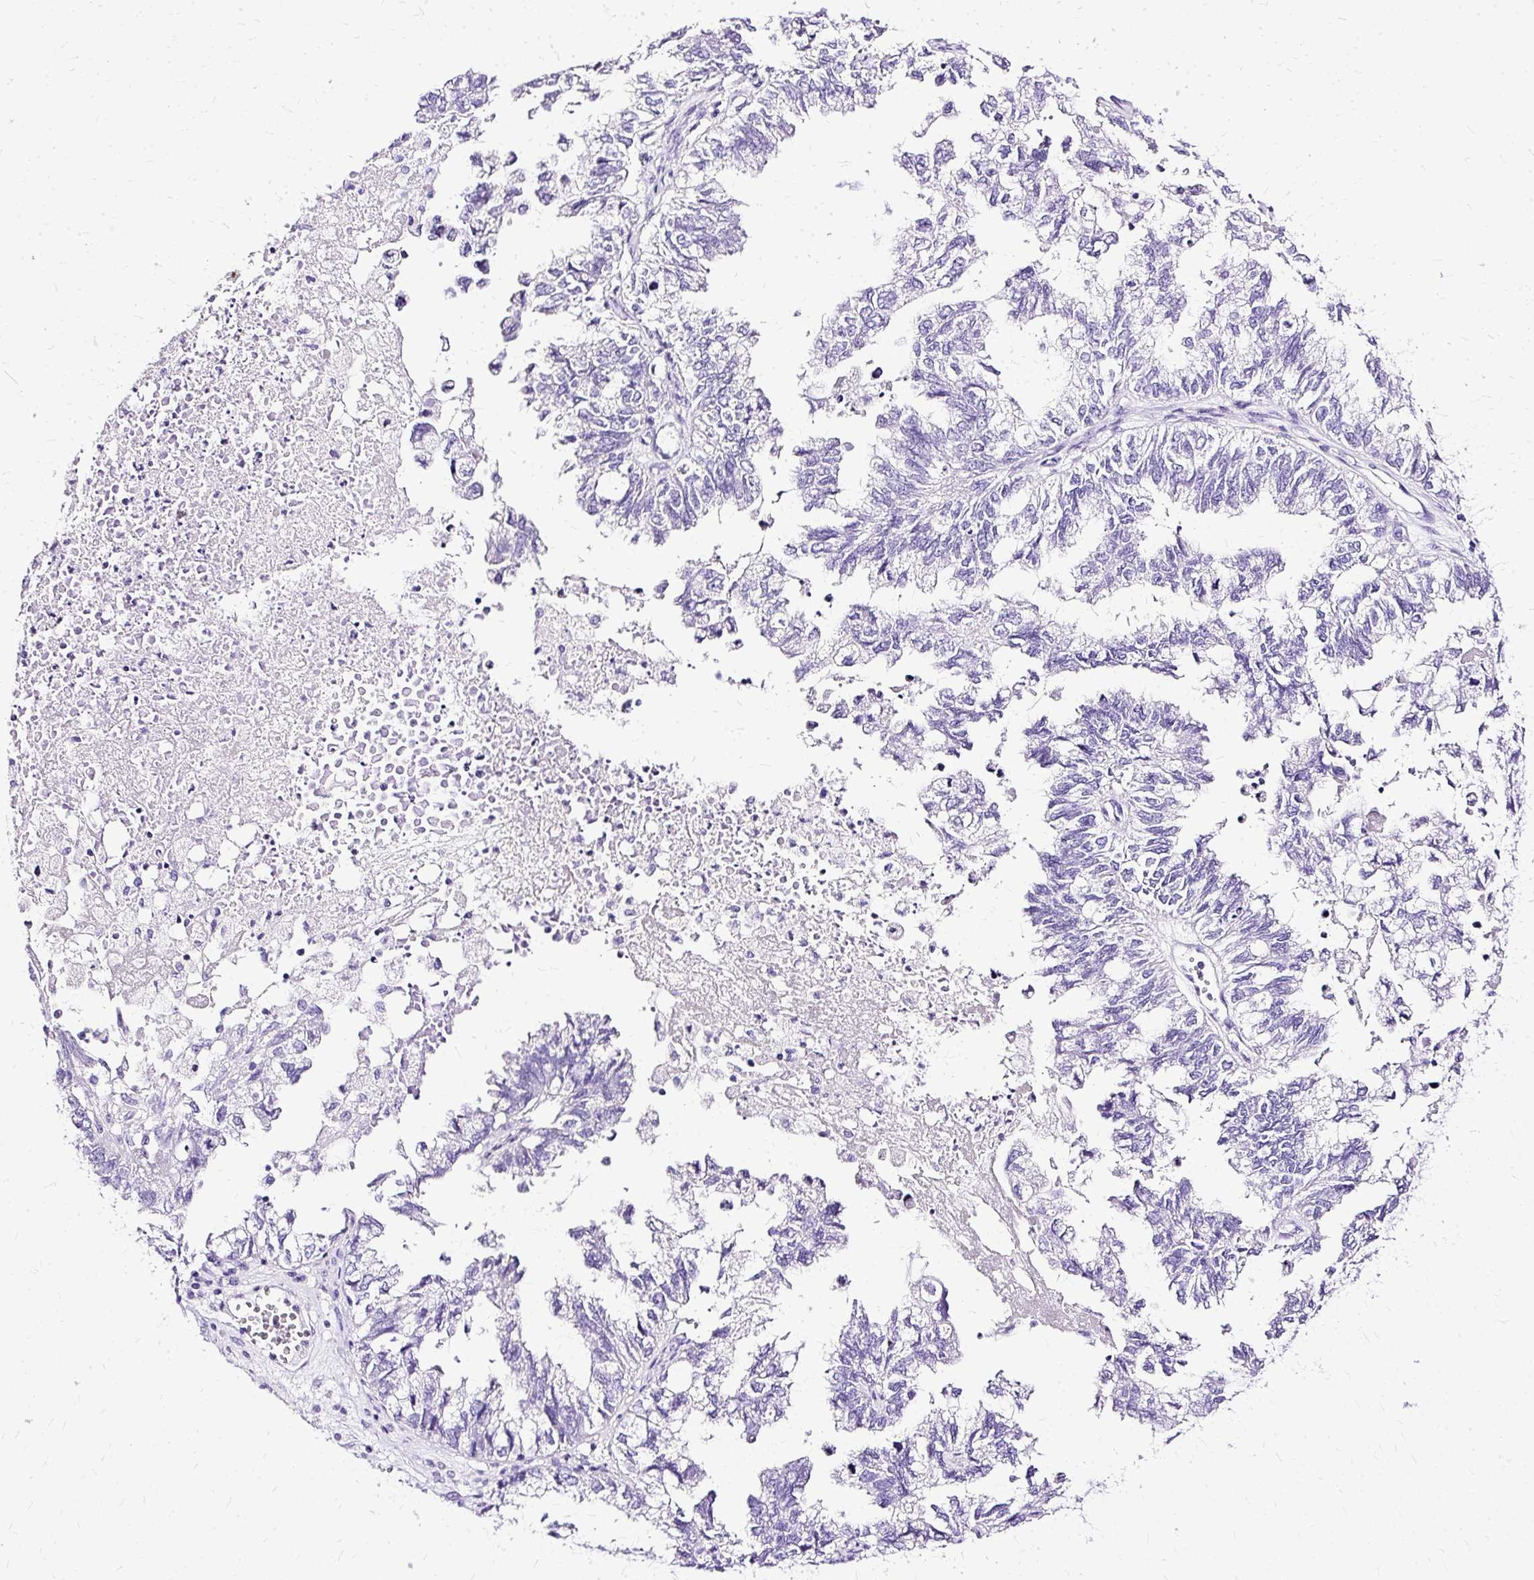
{"staining": {"intensity": "negative", "quantity": "none", "location": "none"}, "tissue": "ovarian cancer", "cell_type": "Tumor cells", "image_type": "cancer", "snomed": [{"axis": "morphology", "description": "Cystadenocarcinoma, mucinous, NOS"}, {"axis": "topography", "description": "Ovary"}], "caption": "Human ovarian mucinous cystadenocarcinoma stained for a protein using immunohistochemistry exhibits no positivity in tumor cells.", "gene": "SLC8A2", "patient": {"sex": "female", "age": 72}}